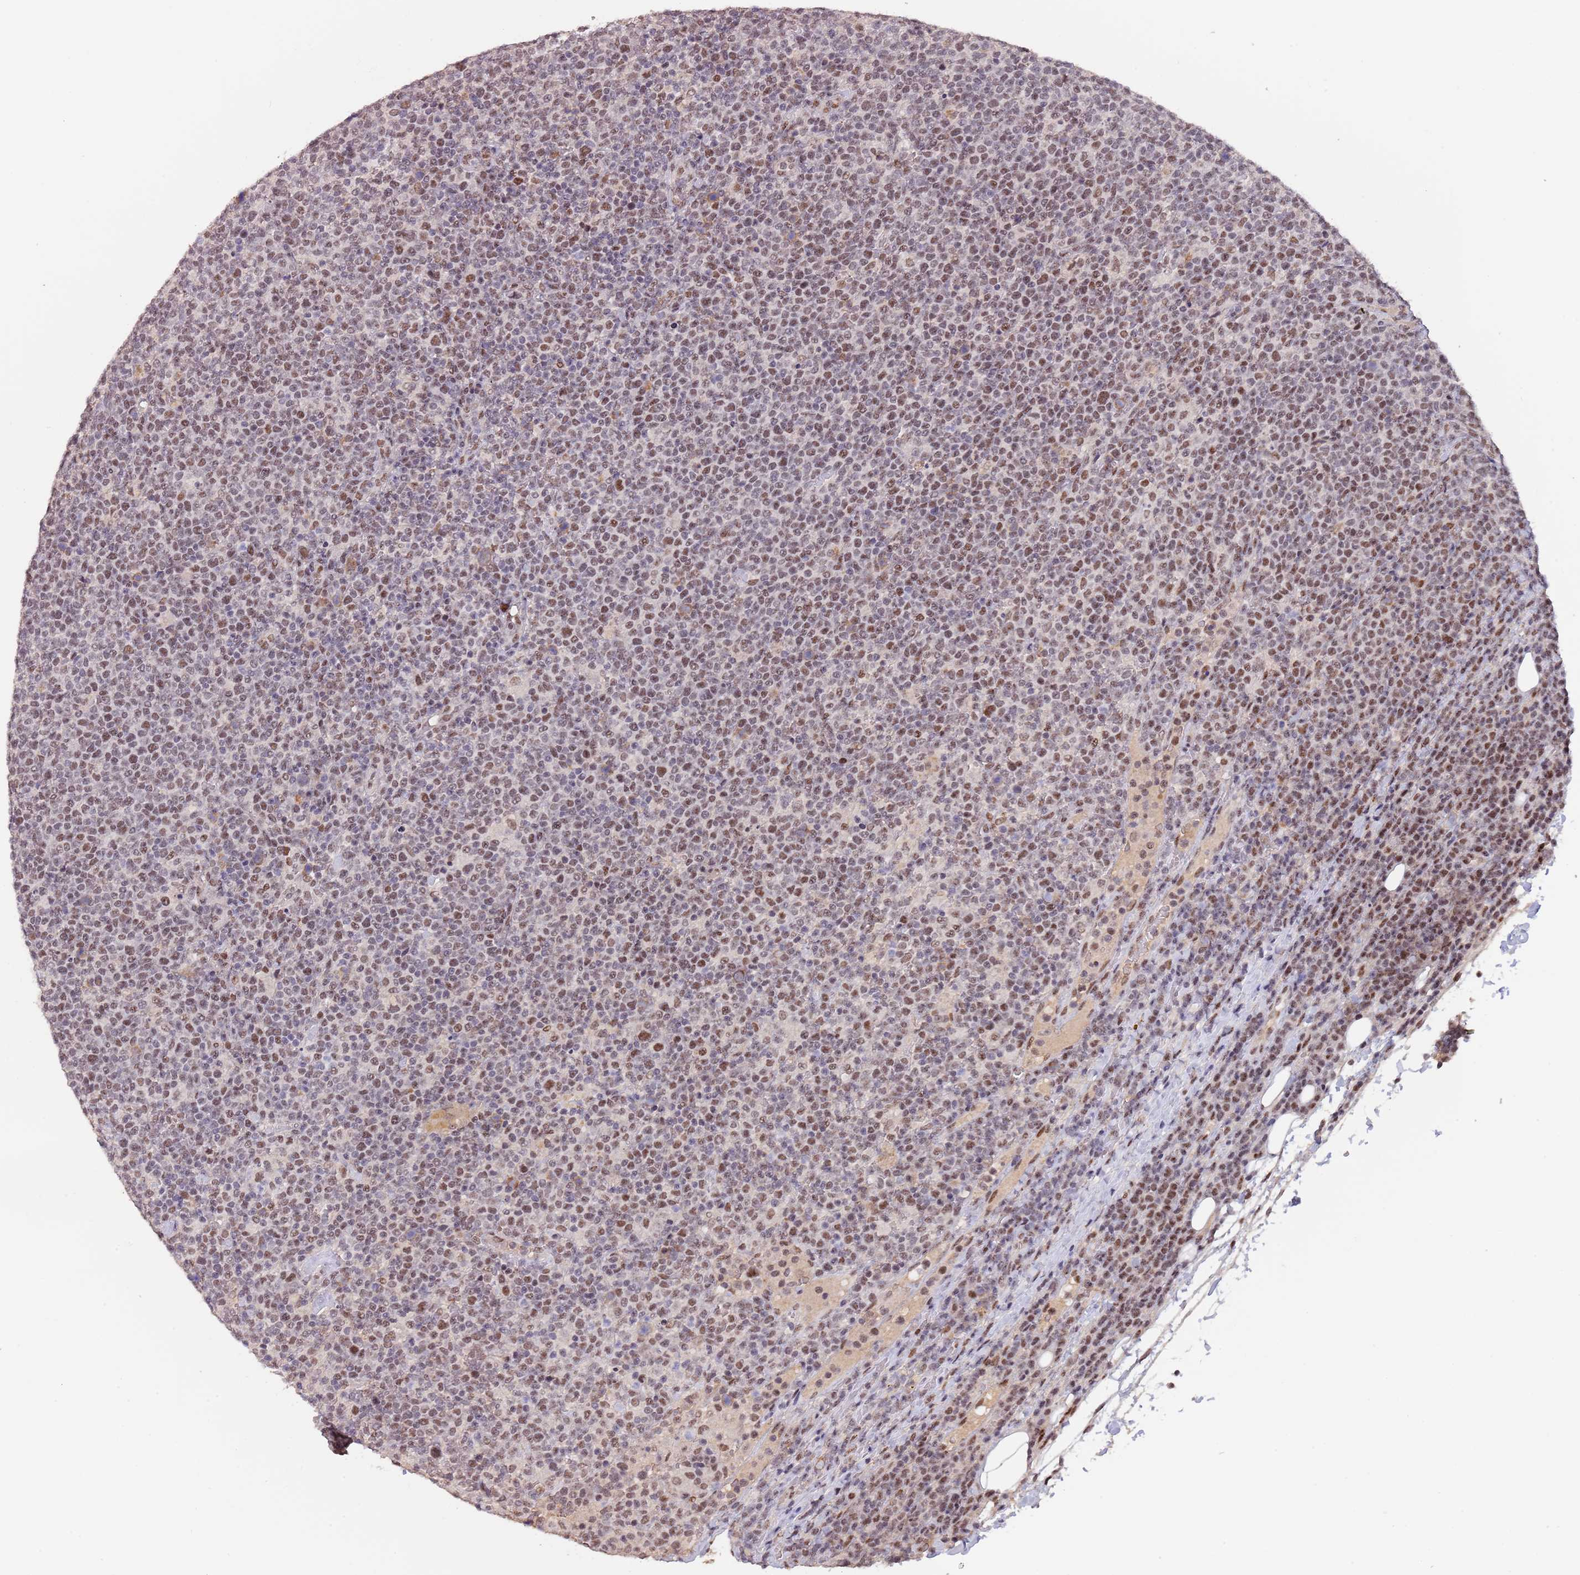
{"staining": {"intensity": "moderate", "quantity": "25%-75%", "location": "nuclear"}, "tissue": "lymphoma", "cell_type": "Tumor cells", "image_type": "cancer", "snomed": [{"axis": "morphology", "description": "Malignant lymphoma, non-Hodgkin's type, High grade"}, {"axis": "topography", "description": "Lymph node"}], "caption": "IHC image of neoplastic tissue: human high-grade malignant lymphoma, non-Hodgkin's type stained using immunohistochemistry (IHC) demonstrates medium levels of moderate protein expression localized specifically in the nuclear of tumor cells, appearing as a nuclear brown color.", "gene": "CIZ1", "patient": {"sex": "male", "age": 61}}